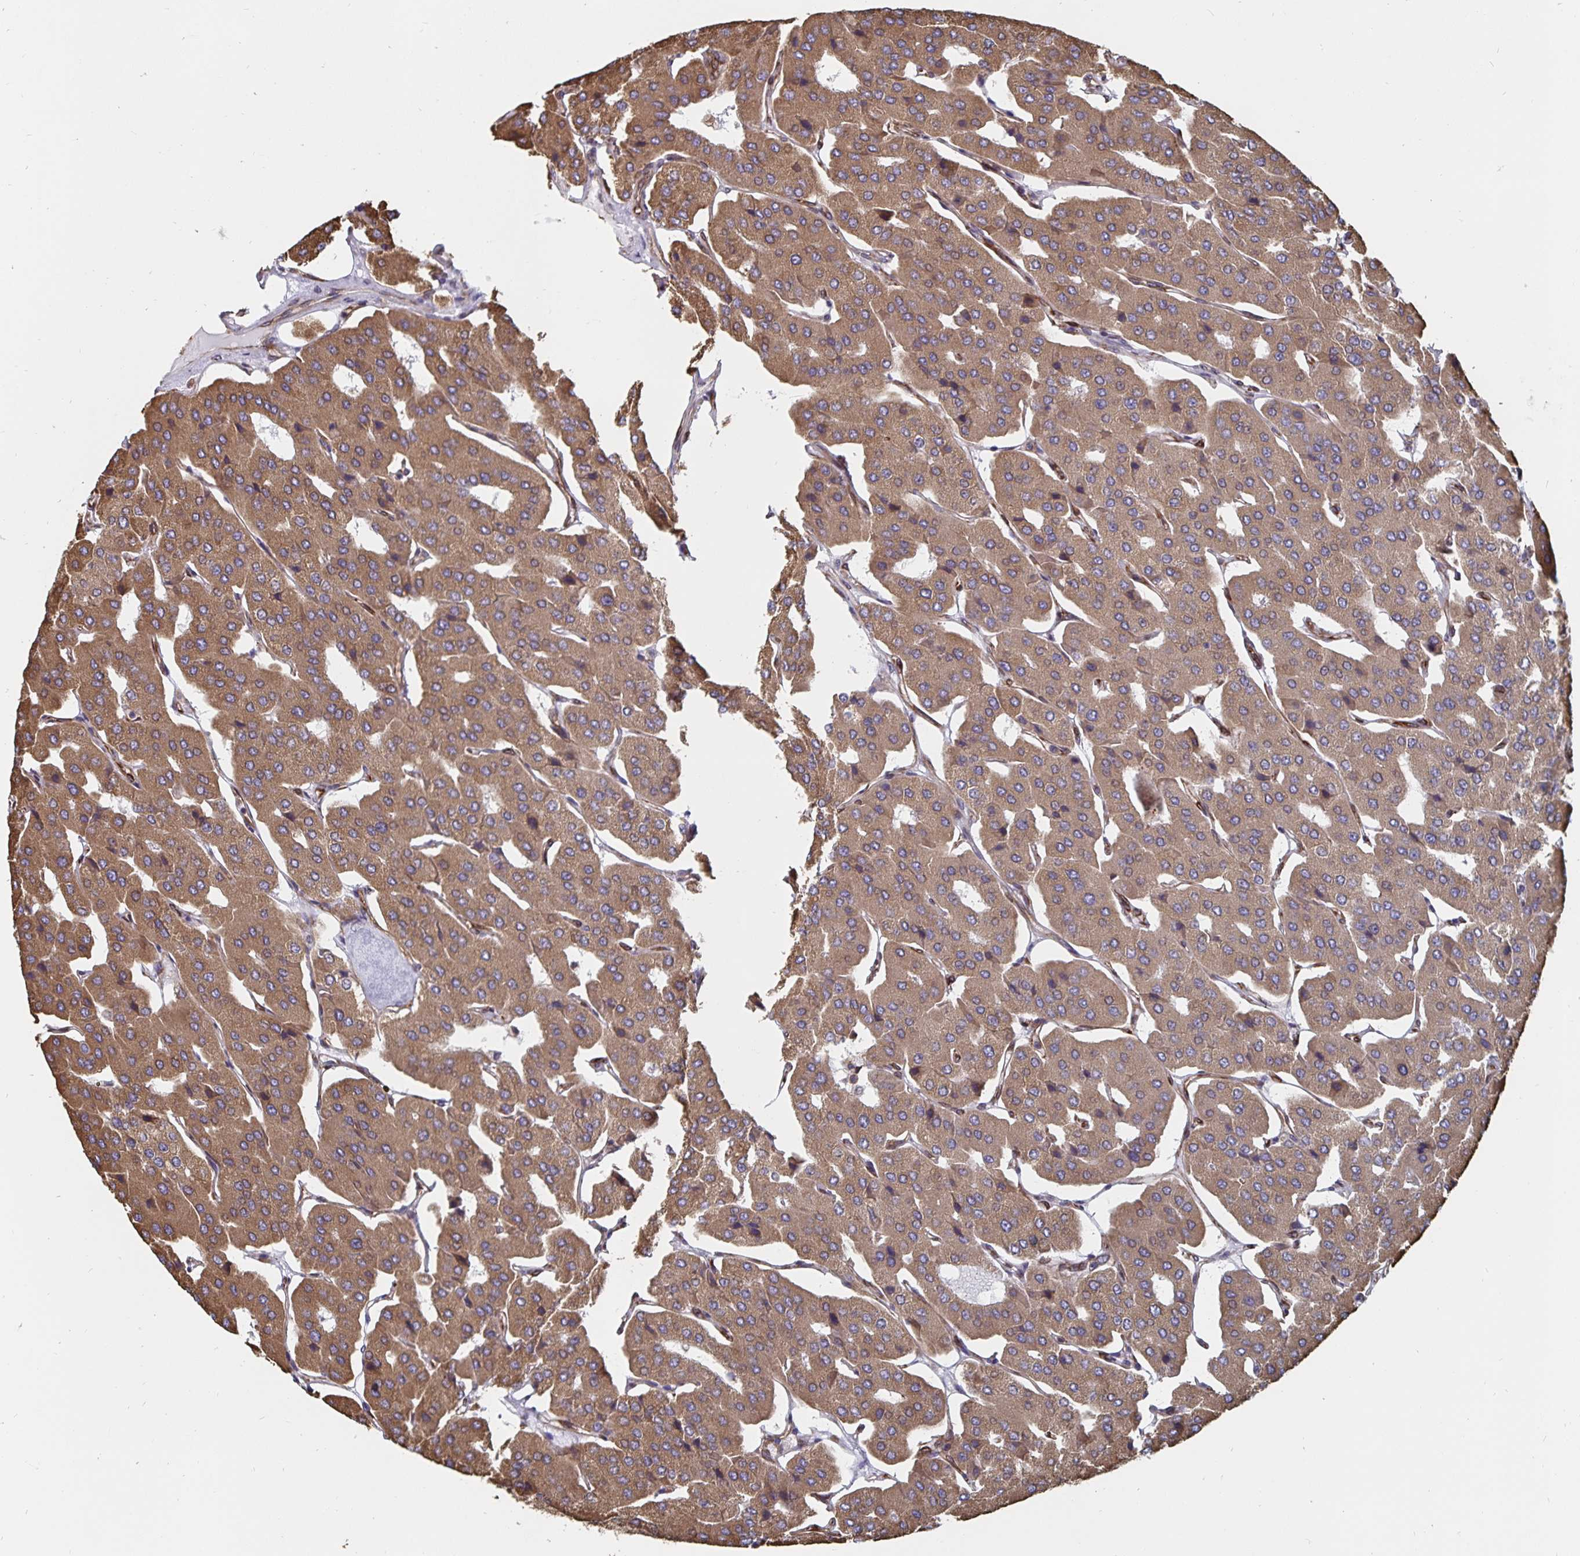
{"staining": {"intensity": "moderate", "quantity": ">75%", "location": "cytoplasmic/membranous"}, "tissue": "parathyroid gland", "cell_type": "Glandular cells", "image_type": "normal", "snomed": [{"axis": "morphology", "description": "Normal tissue, NOS"}, {"axis": "morphology", "description": "Adenoma, NOS"}, {"axis": "topography", "description": "Parathyroid gland"}], "caption": "Parathyroid gland was stained to show a protein in brown. There is medium levels of moderate cytoplasmic/membranous positivity in approximately >75% of glandular cells. (DAB (3,3'-diaminobenzidine) IHC, brown staining for protein, blue staining for nuclei).", "gene": "BCAP29", "patient": {"sex": "female", "age": 86}}